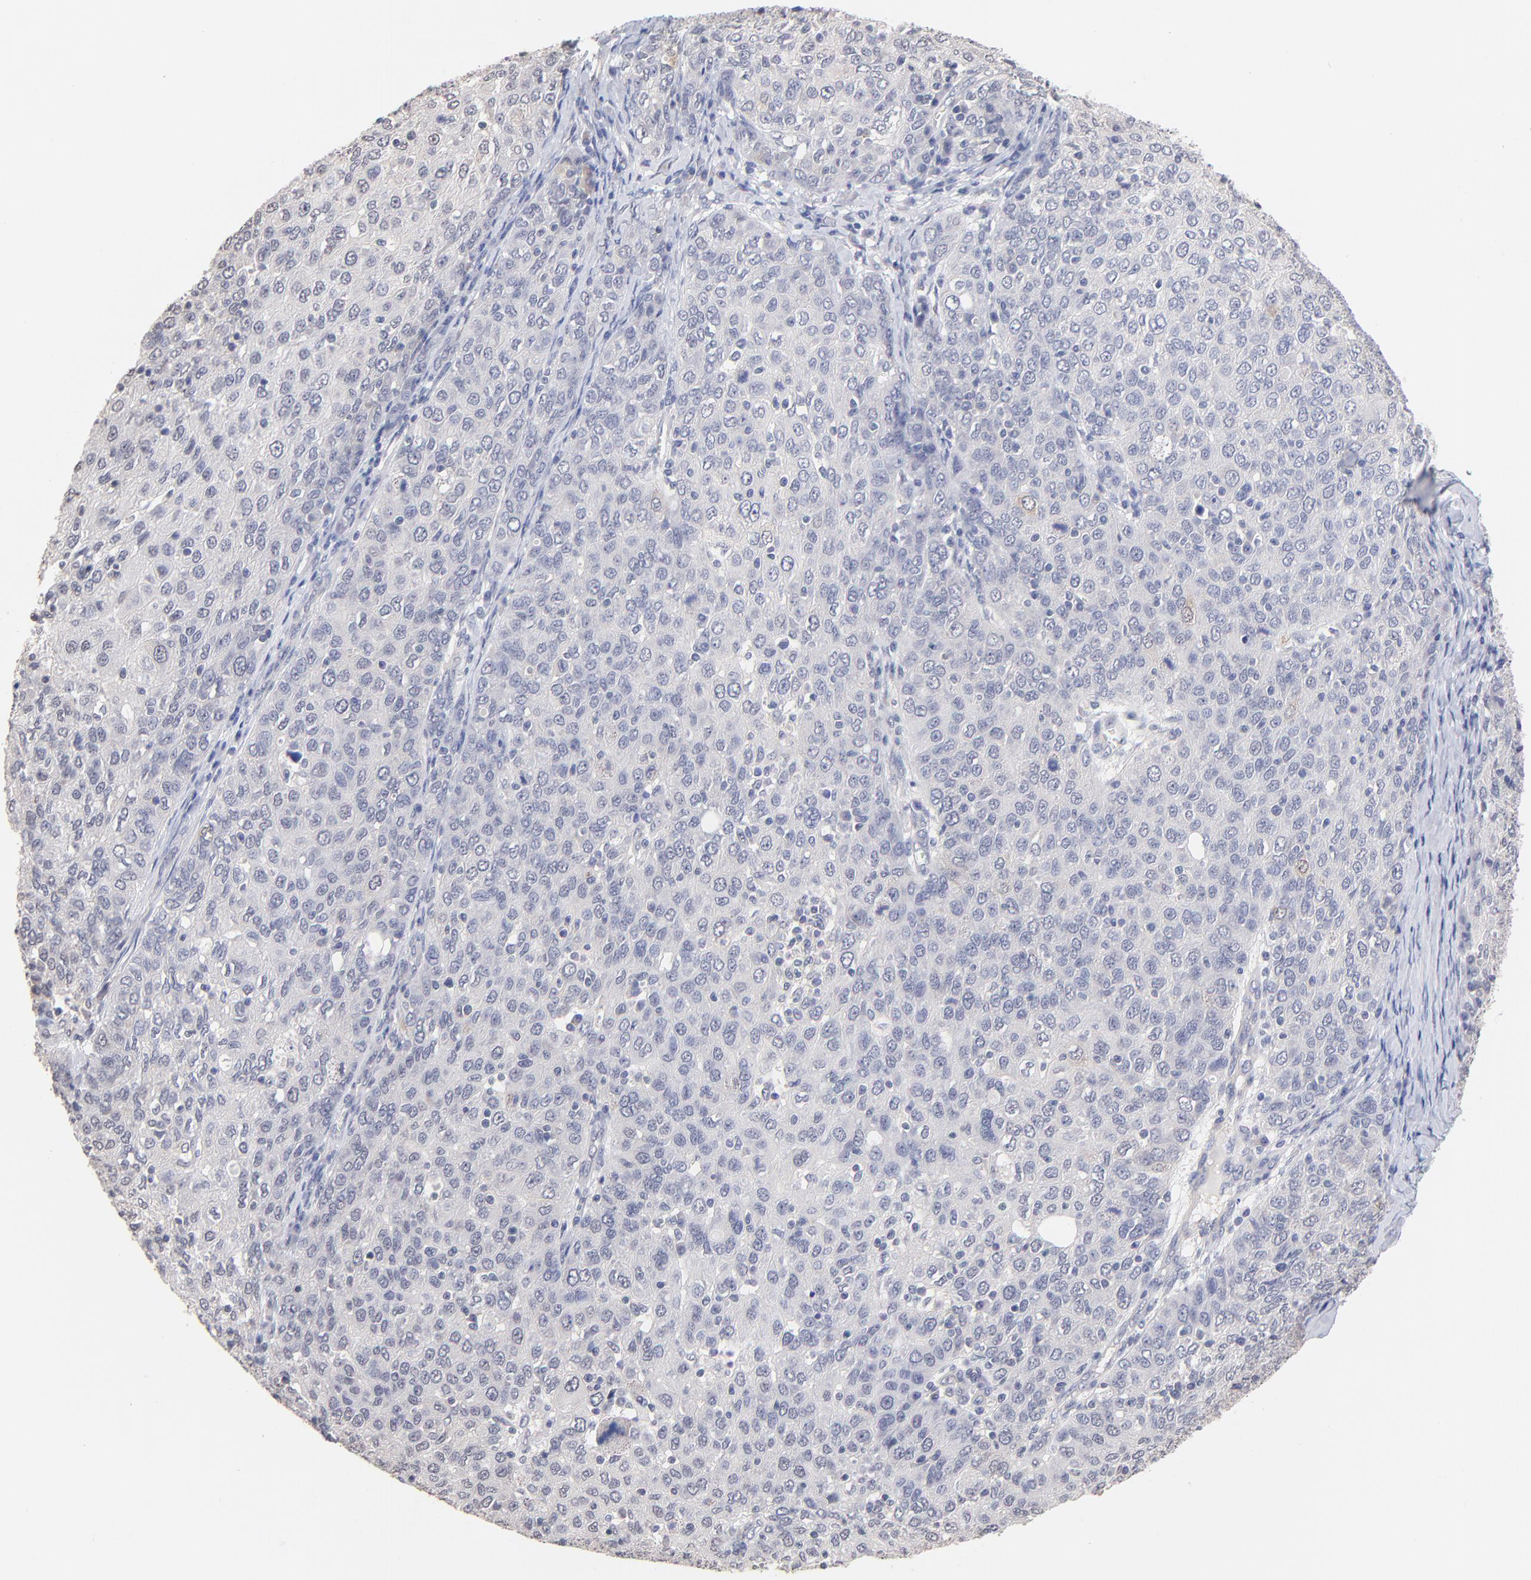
{"staining": {"intensity": "negative", "quantity": "none", "location": "none"}, "tissue": "ovarian cancer", "cell_type": "Tumor cells", "image_type": "cancer", "snomed": [{"axis": "morphology", "description": "Carcinoma, endometroid"}, {"axis": "topography", "description": "Ovary"}], "caption": "Image shows no significant protein expression in tumor cells of ovarian cancer.", "gene": "RIBC2", "patient": {"sex": "female", "age": 50}}